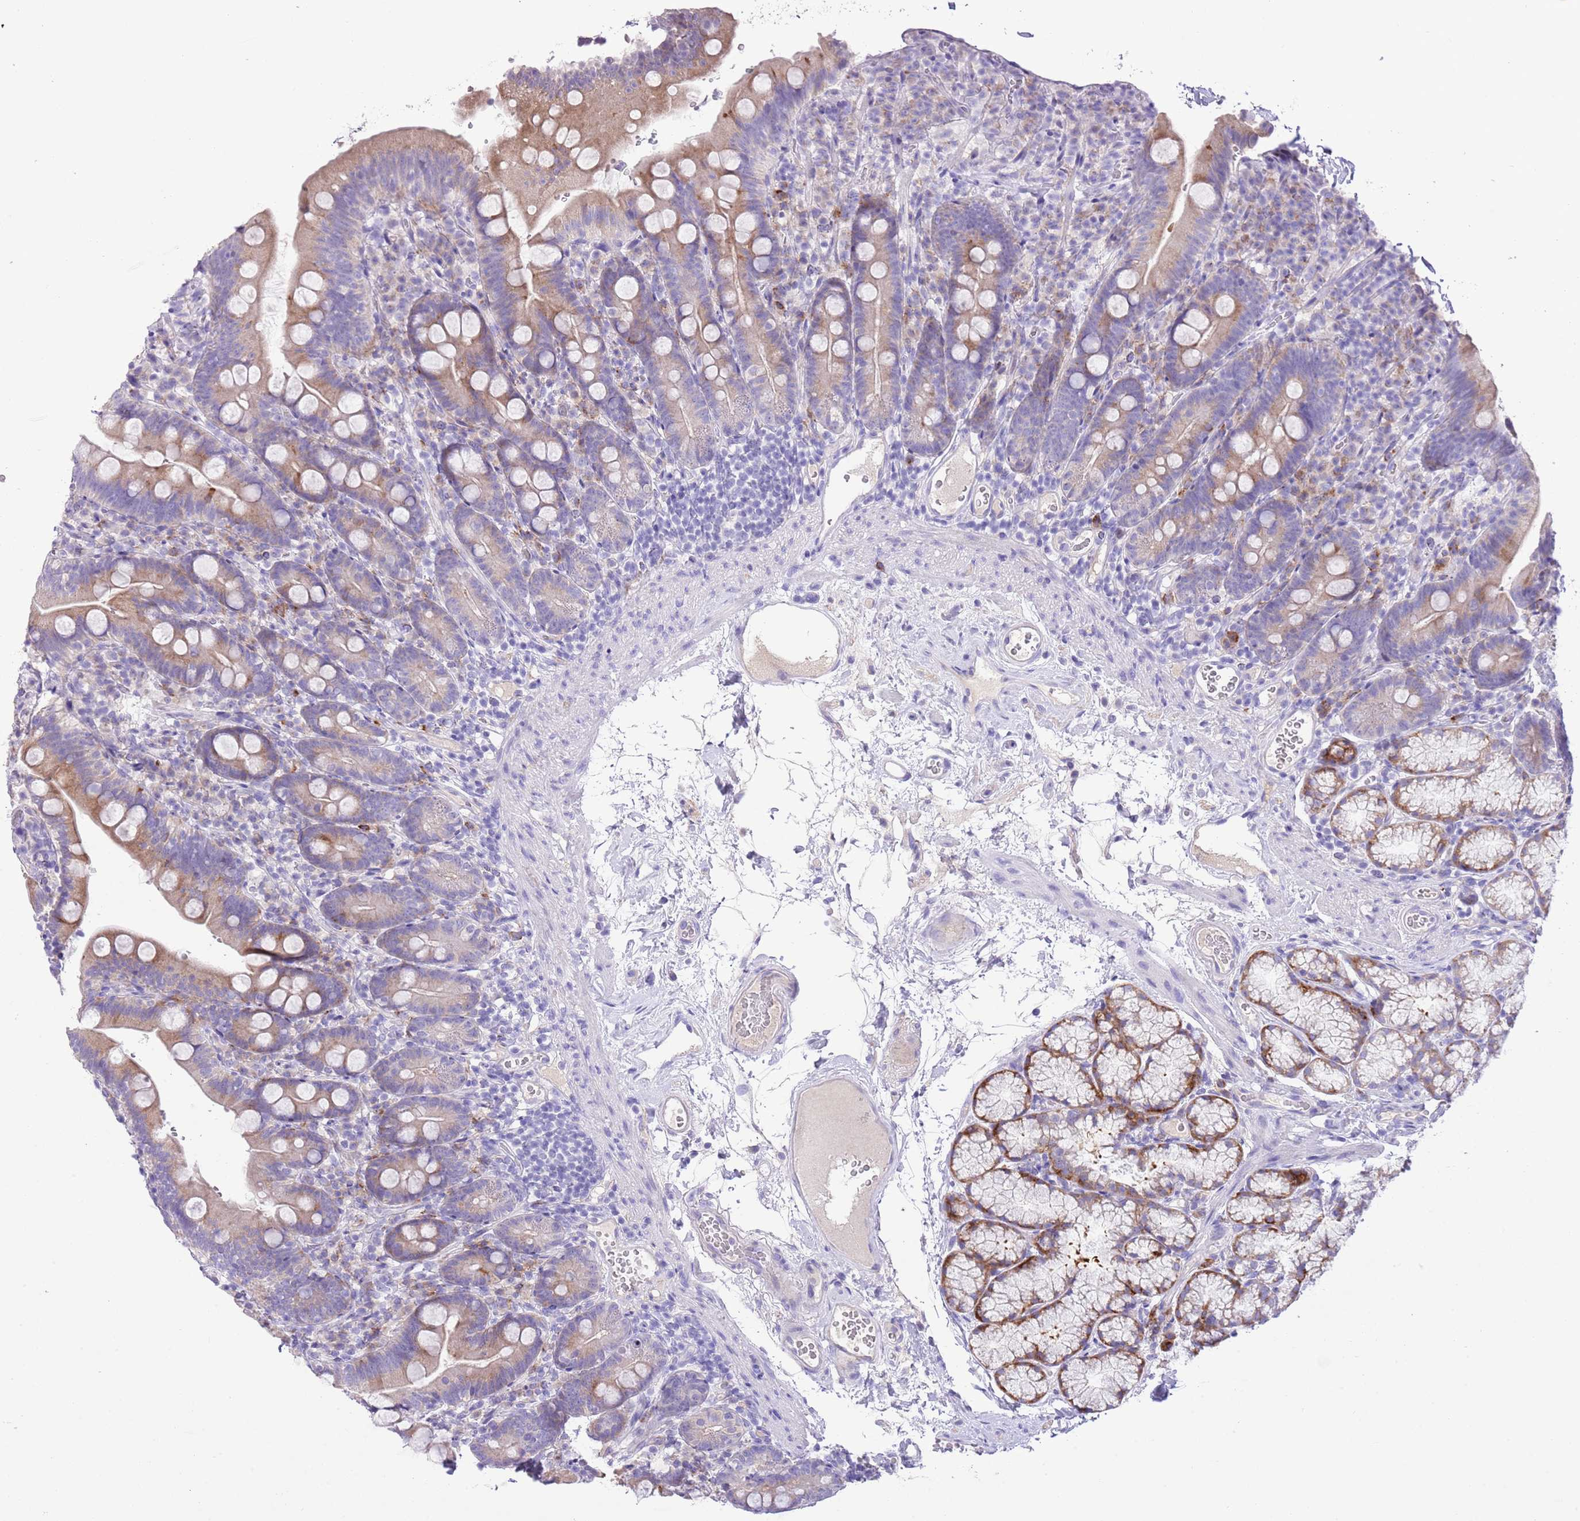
{"staining": {"intensity": "moderate", "quantity": "25%-75%", "location": "cytoplasmic/membranous"}, "tissue": "duodenum", "cell_type": "Glandular cells", "image_type": "normal", "snomed": [{"axis": "morphology", "description": "Normal tissue, NOS"}, {"axis": "topography", "description": "Duodenum"}], "caption": "IHC (DAB) staining of unremarkable human duodenum displays moderate cytoplasmic/membranous protein staining in approximately 25%-75% of glandular cells. (brown staining indicates protein expression, while blue staining denotes nuclei).", "gene": "CLEC2A", "patient": {"sex": "female", "age": 67}}